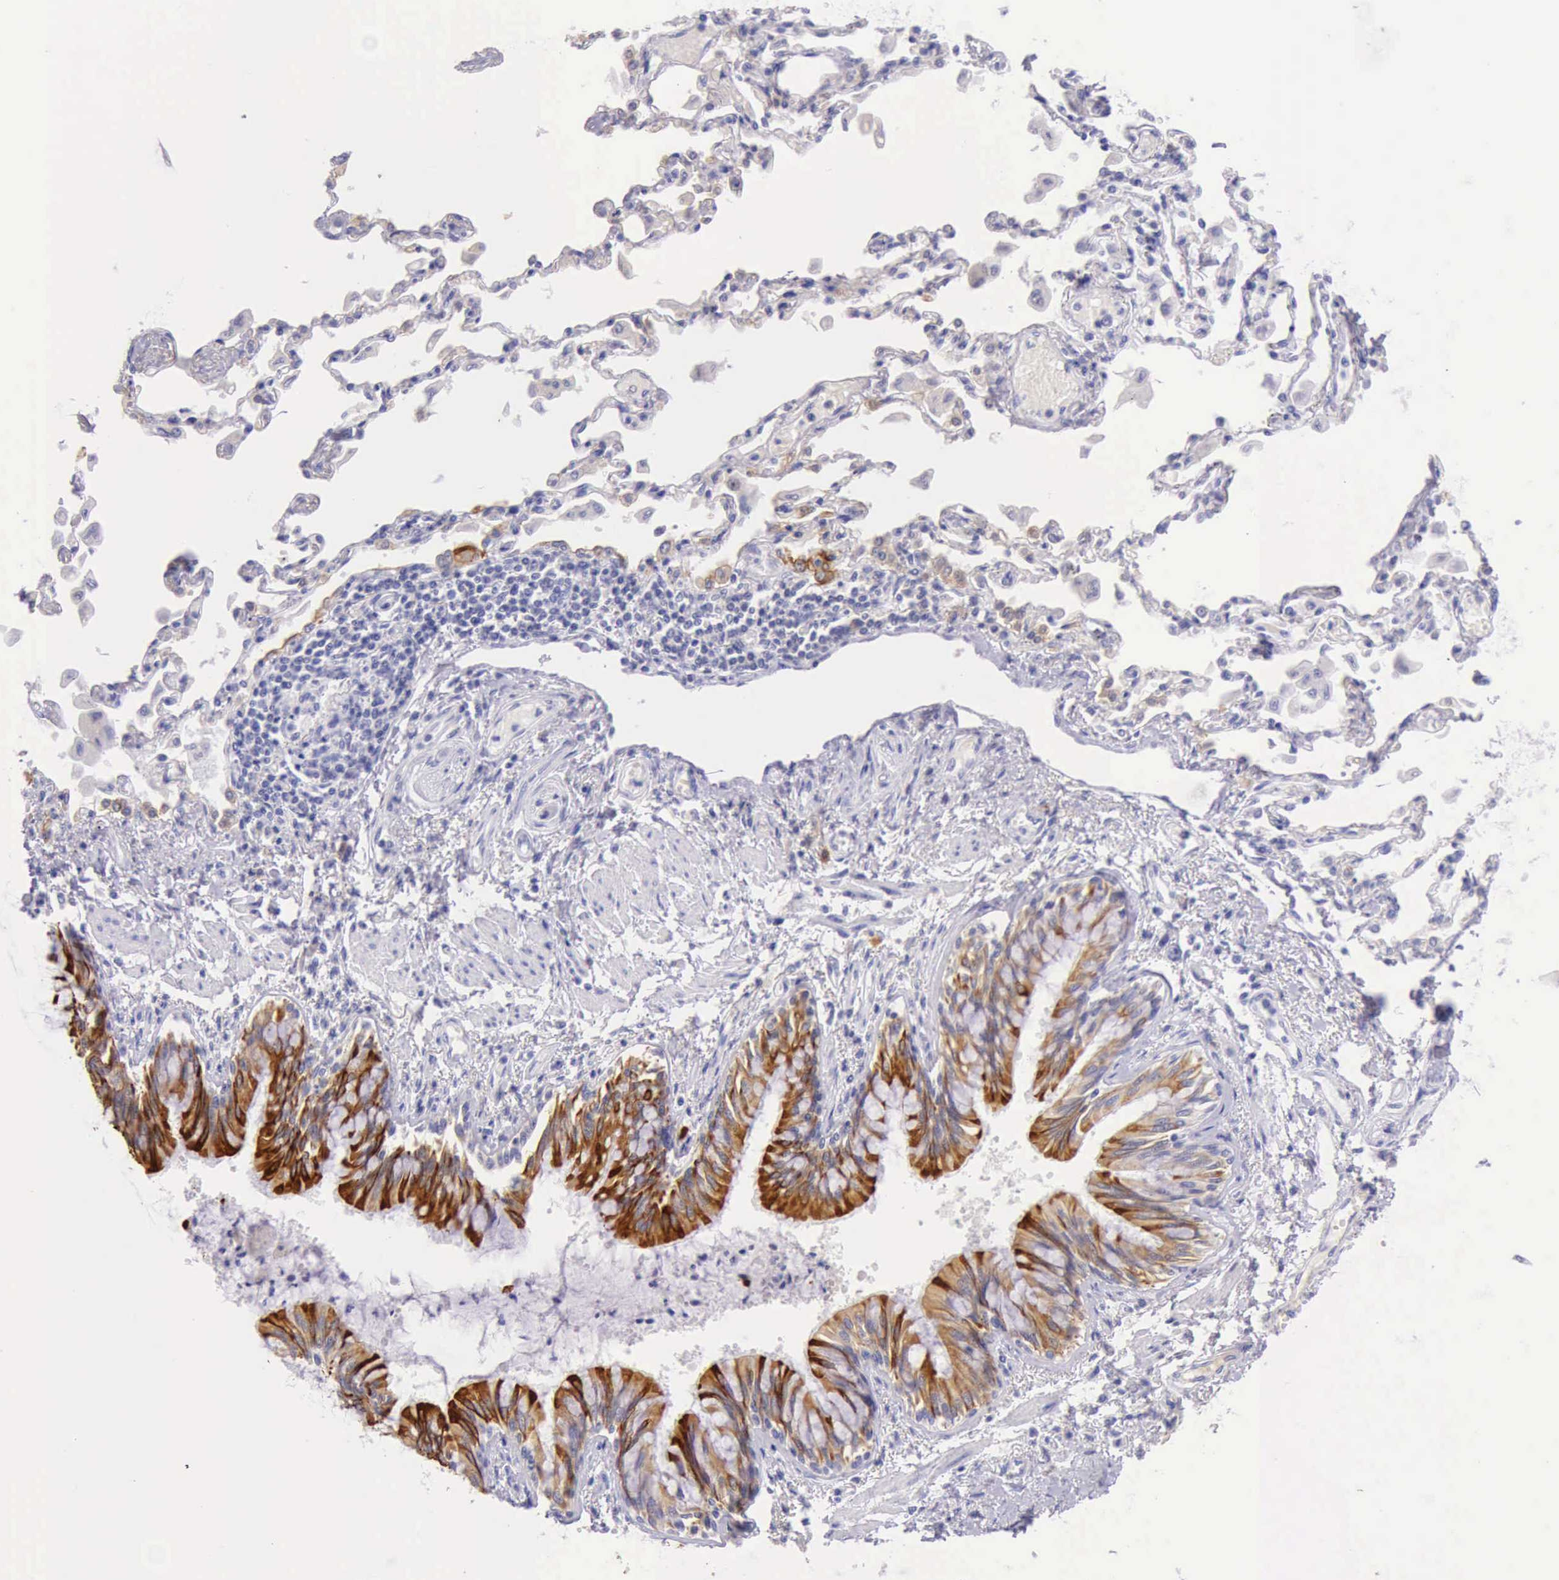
{"staining": {"intensity": "negative", "quantity": "none", "location": "none"}, "tissue": "adipose tissue", "cell_type": "Adipocytes", "image_type": "normal", "snomed": [{"axis": "morphology", "description": "Normal tissue, NOS"}, {"axis": "morphology", "description": "Adenocarcinoma, NOS"}, {"axis": "topography", "description": "Cartilage tissue"}, {"axis": "topography", "description": "Lung"}], "caption": "Immunohistochemistry of benign human adipose tissue exhibits no positivity in adipocytes. The staining was performed using DAB (3,3'-diaminobenzidine) to visualize the protein expression in brown, while the nuclei were stained in blue with hematoxylin (Magnification: 20x).", "gene": "KRT8", "patient": {"sex": "female", "age": 67}}